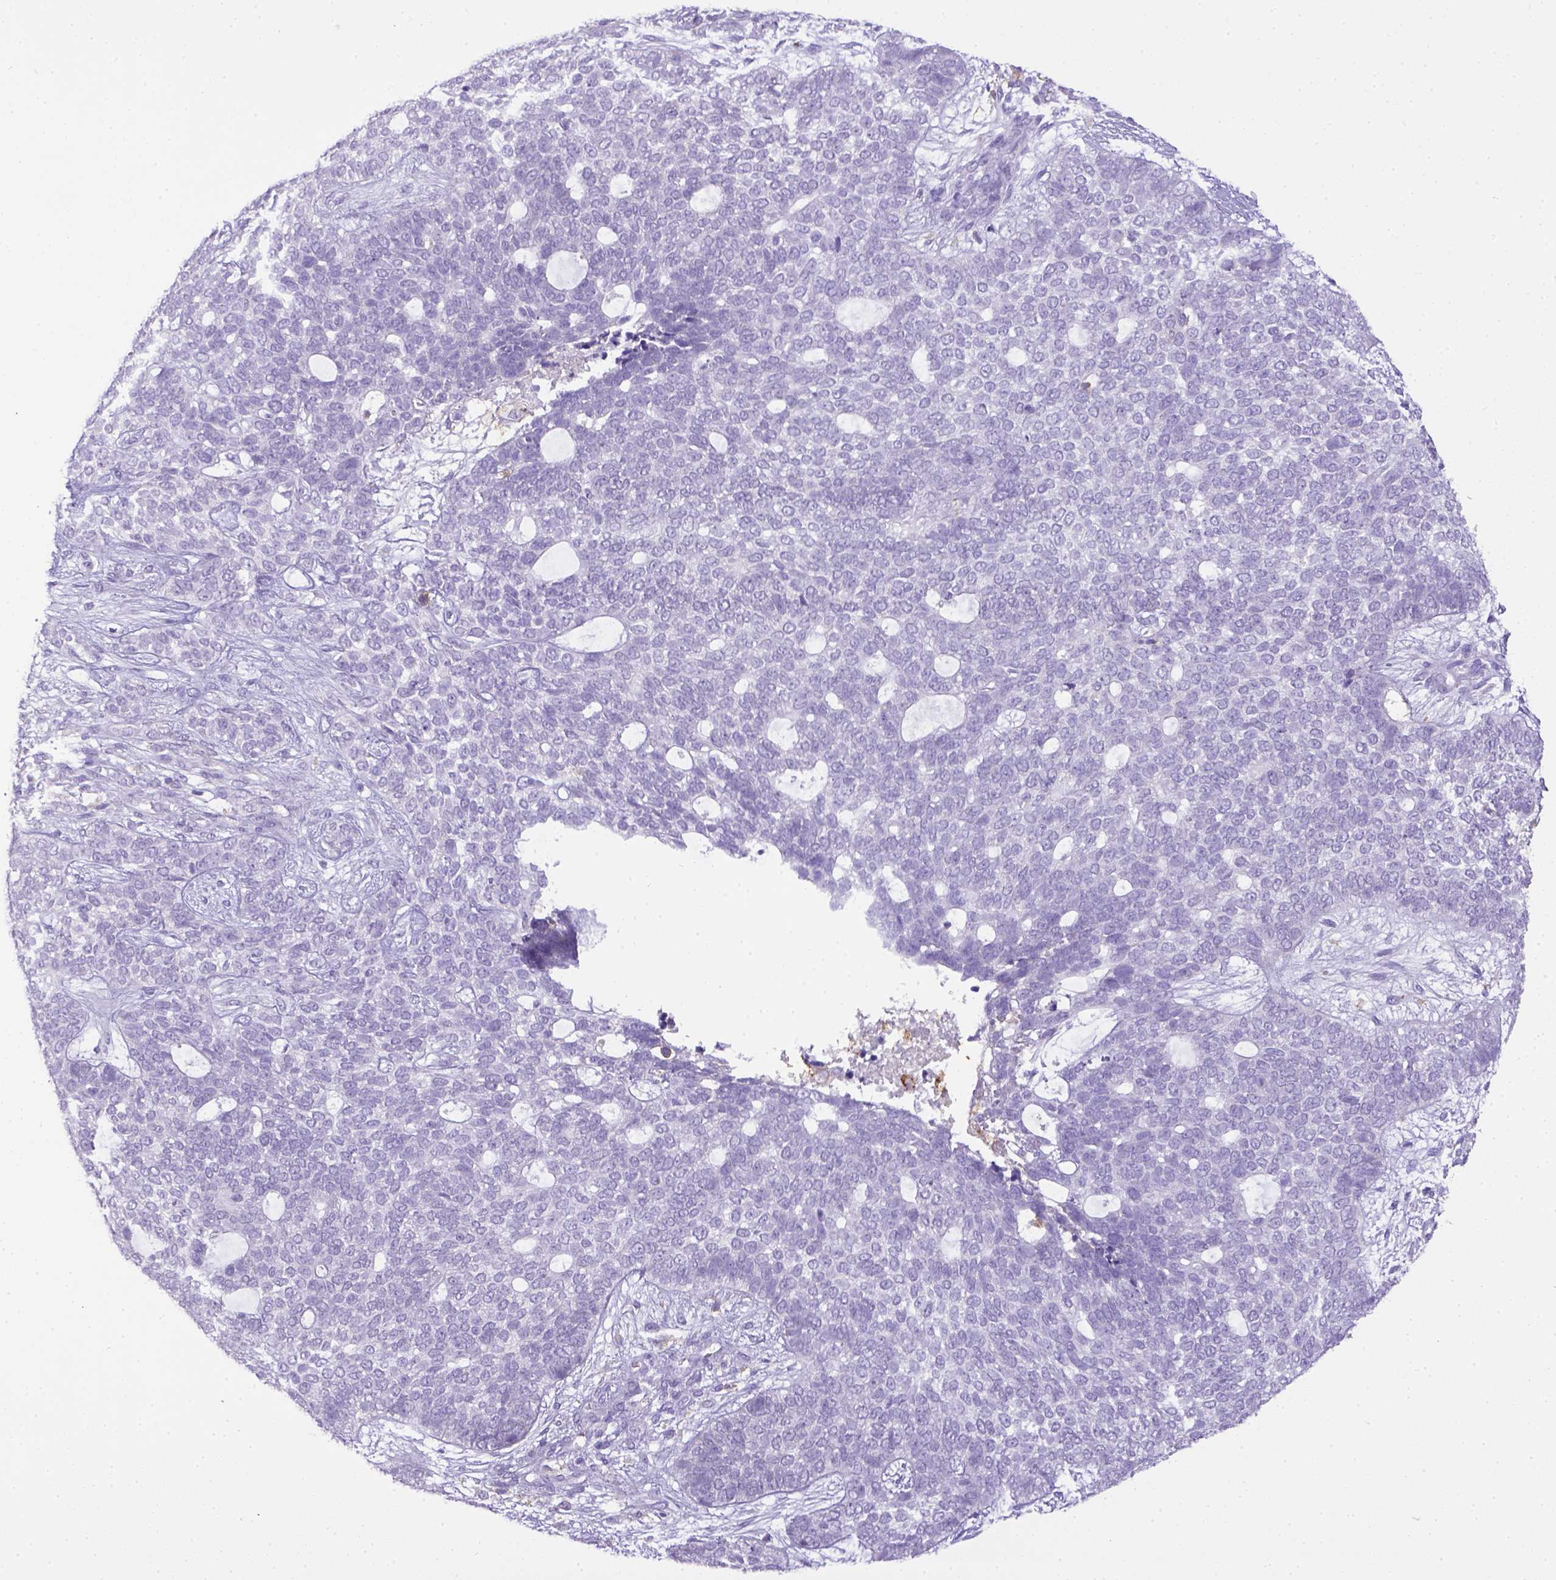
{"staining": {"intensity": "negative", "quantity": "none", "location": "none"}, "tissue": "skin cancer", "cell_type": "Tumor cells", "image_type": "cancer", "snomed": [{"axis": "morphology", "description": "Basal cell carcinoma"}, {"axis": "topography", "description": "Skin"}], "caption": "Tumor cells are negative for protein expression in human basal cell carcinoma (skin).", "gene": "ITGAM", "patient": {"sex": "female", "age": 69}}